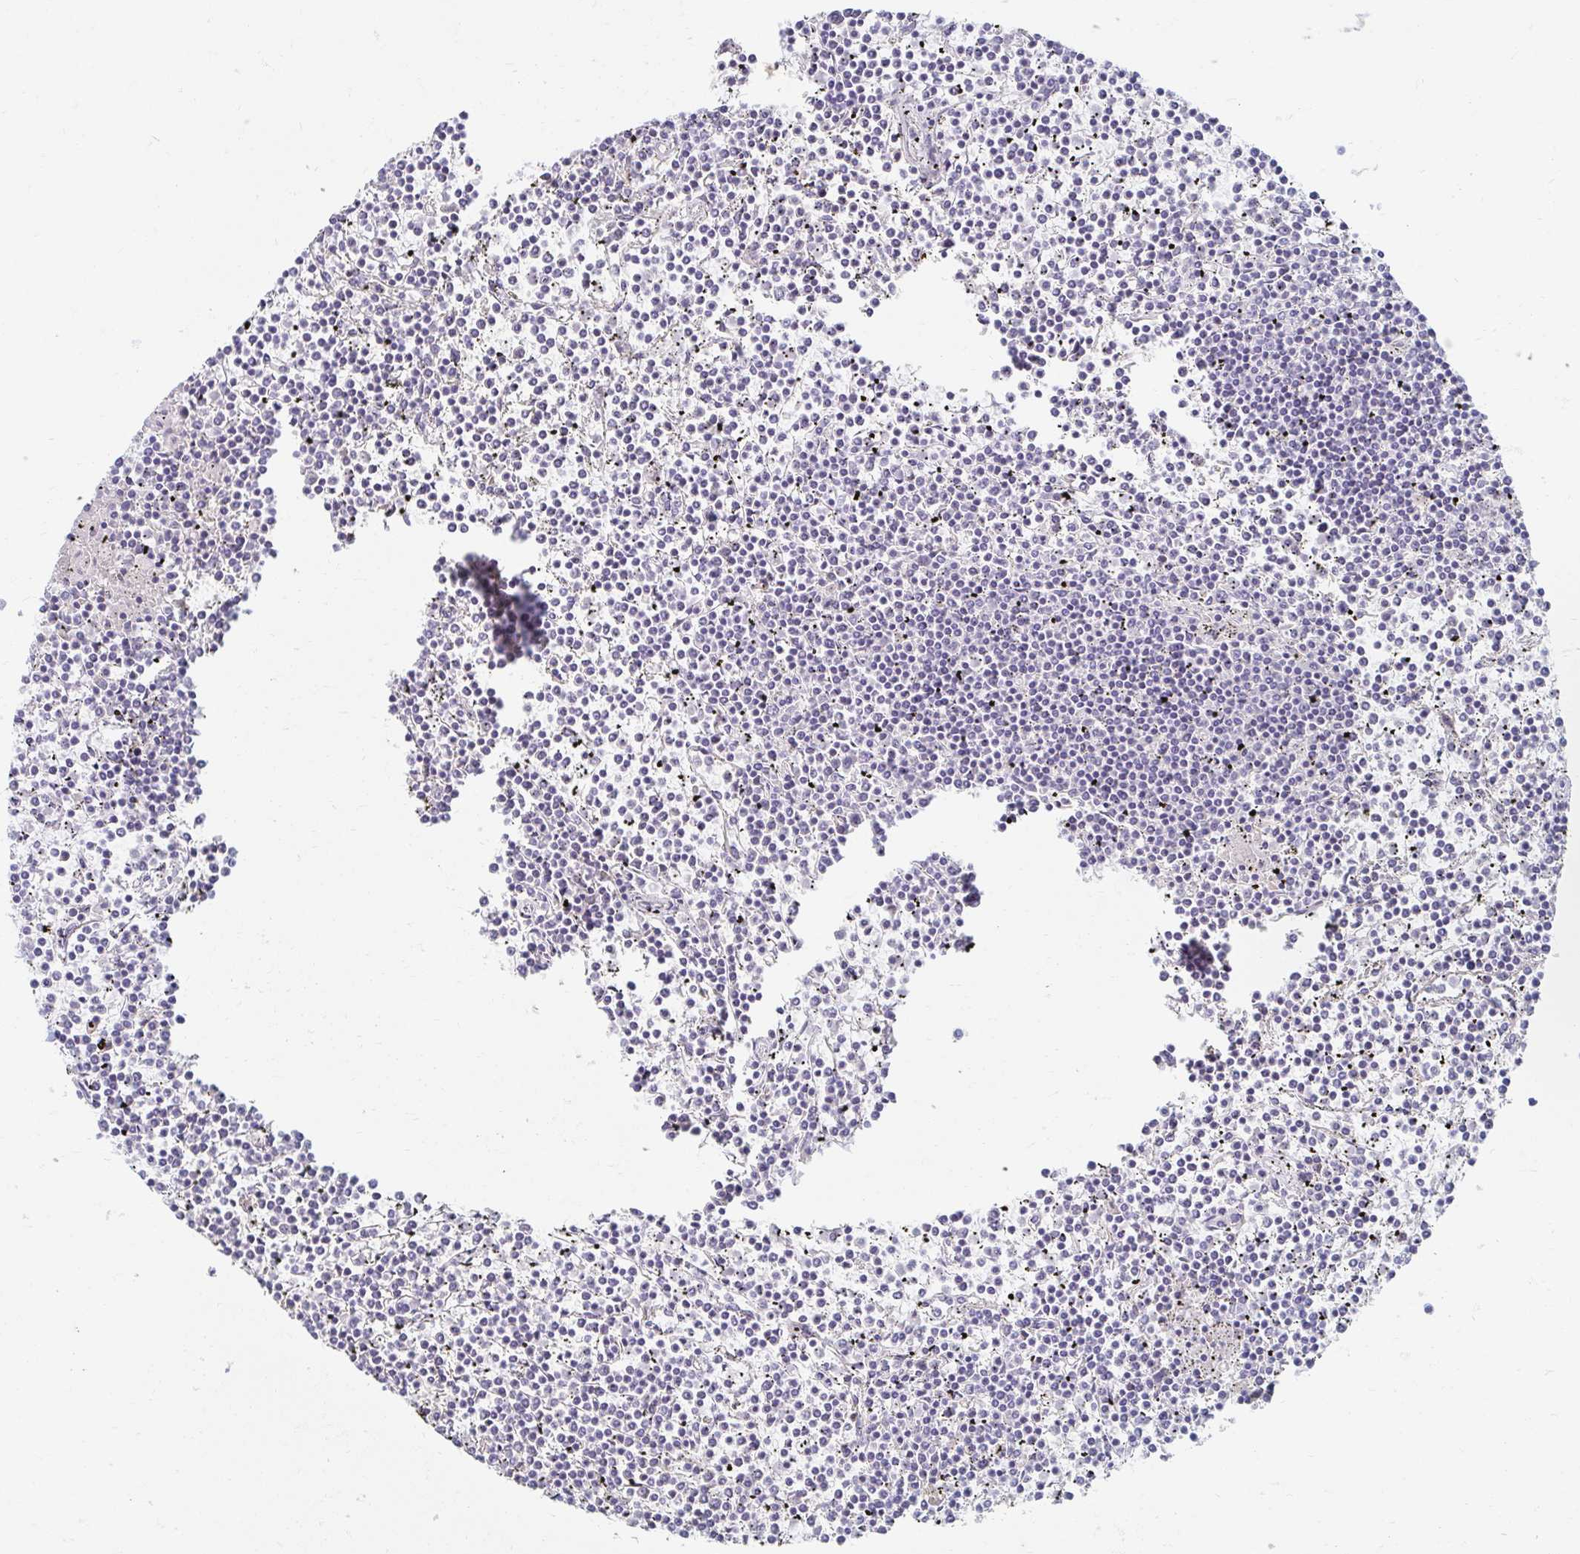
{"staining": {"intensity": "negative", "quantity": "none", "location": "none"}, "tissue": "lymphoma", "cell_type": "Tumor cells", "image_type": "cancer", "snomed": [{"axis": "morphology", "description": "Malignant lymphoma, non-Hodgkin's type, Low grade"}, {"axis": "topography", "description": "Spleen"}], "caption": "The micrograph exhibits no staining of tumor cells in malignant lymphoma, non-Hodgkin's type (low-grade).", "gene": "MYLK2", "patient": {"sex": "female", "age": 19}}